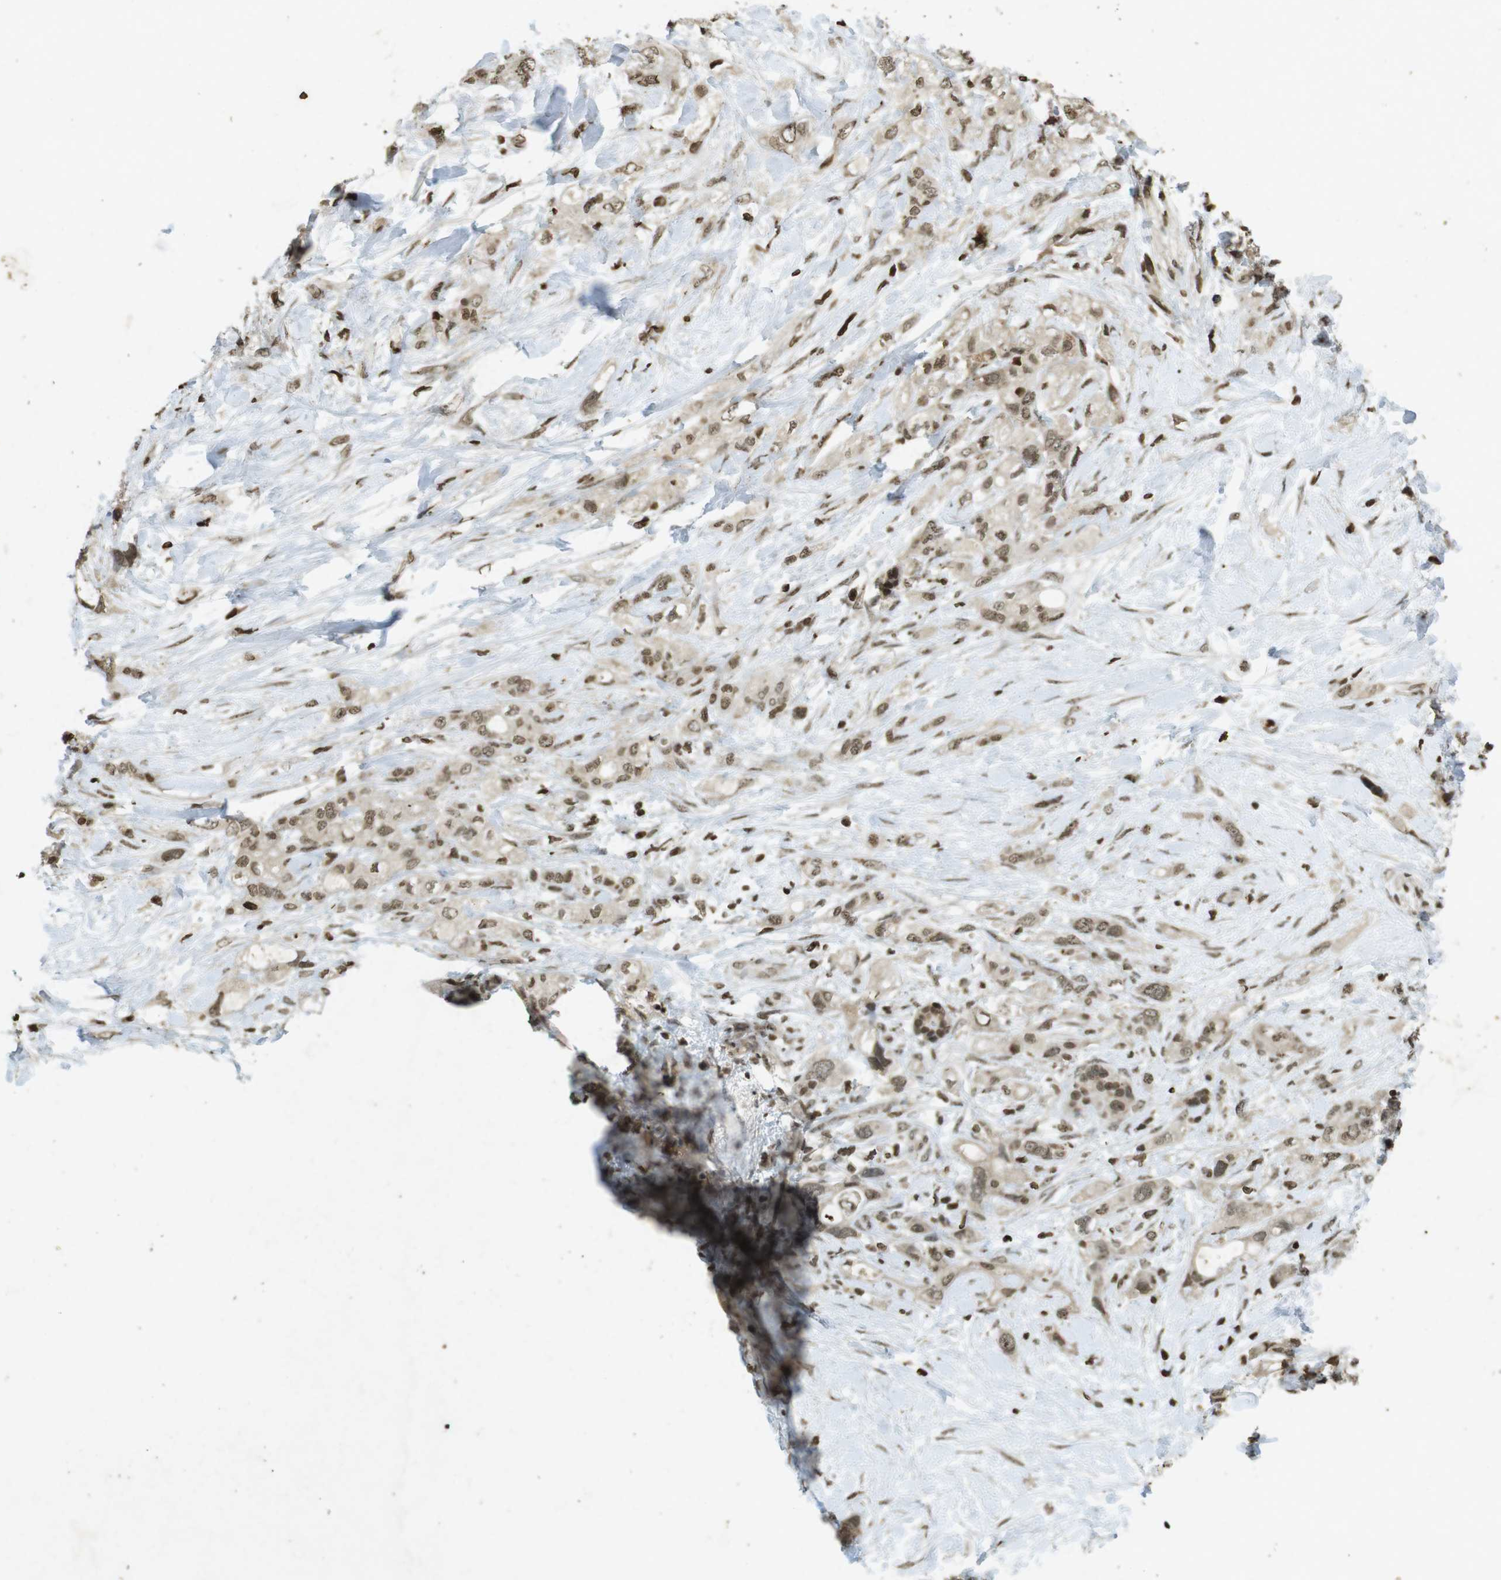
{"staining": {"intensity": "weak", "quantity": ">75%", "location": "nuclear"}, "tissue": "pancreatic cancer", "cell_type": "Tumor cells", "image_type": "cancer", "snomed": [{"axis": "morphology", "description": "Adenocarcinoma, NOS"}, {"axis": "topography", "description": "Pancreas"}], "caption": "Pancreatic adenocarcinoma stained with a protein marker shows weak staining in tumor cells.", "gene": "ORC4", "patient": {"sex": "female", "age": 56}}